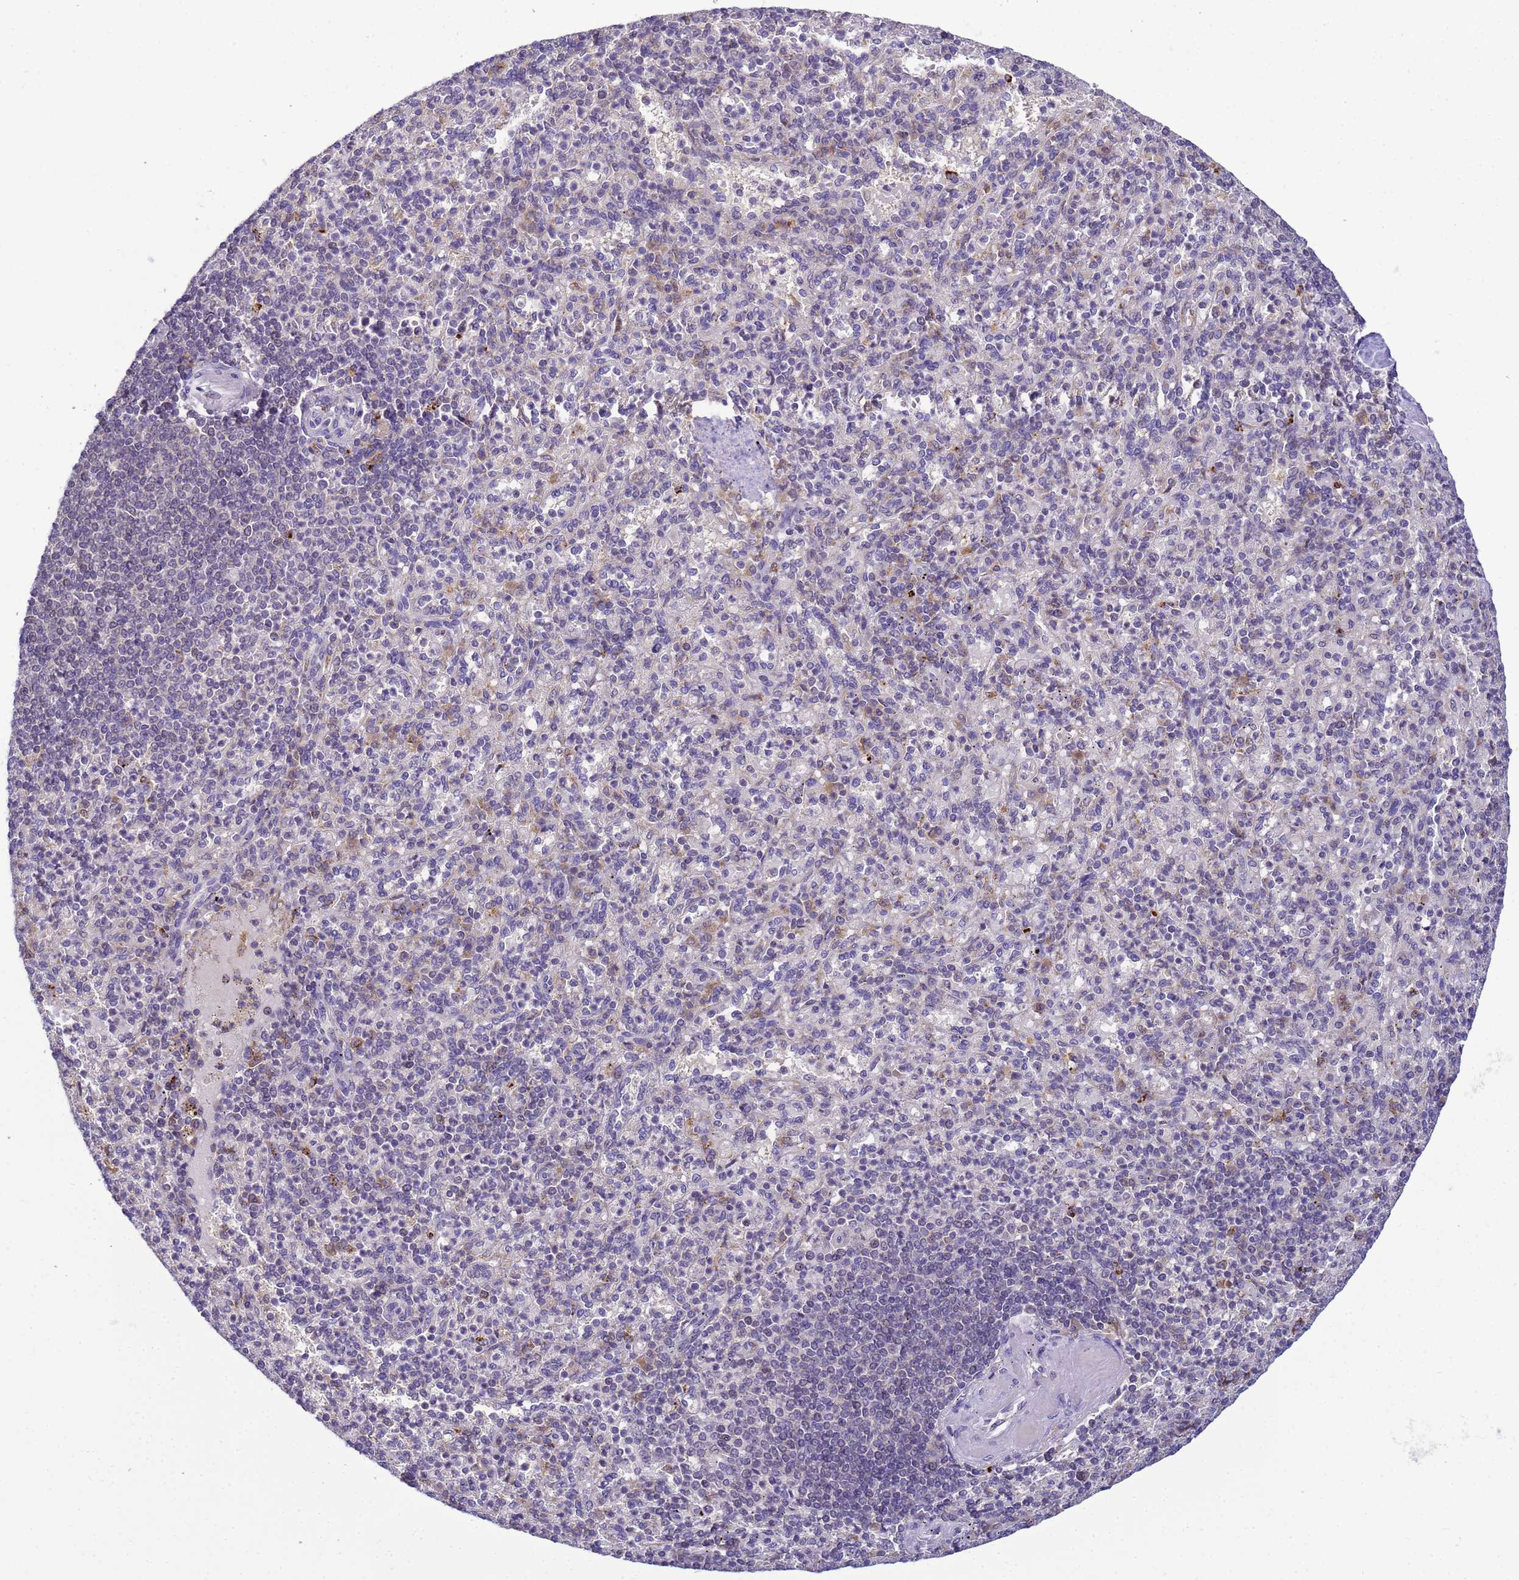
{"staining": {"intensity": "negative", "quantity": "none", "location": "none"}, "tissue": "spleen", "cell_type": "Cells in red pulp", "image_type": "normal", "snomed": [{"axis": "morphology", "description": "Normal tissue, NOS"}, {"axis": "topography", "description": "Spleen"}], "caption": "This micrograph is of normal spleen stained with IHC to label a protein in brown with the nuclei are counter-stained blue. There is no positivity in cells in red pulp. (DAB (3,3'-diaminobenzidine) immunohistochemistry (IHC) visualized using brightfield microscopy, high magnification).", "gene": "TMEM74B", "patient": {"sex": "female", "age": 74}}